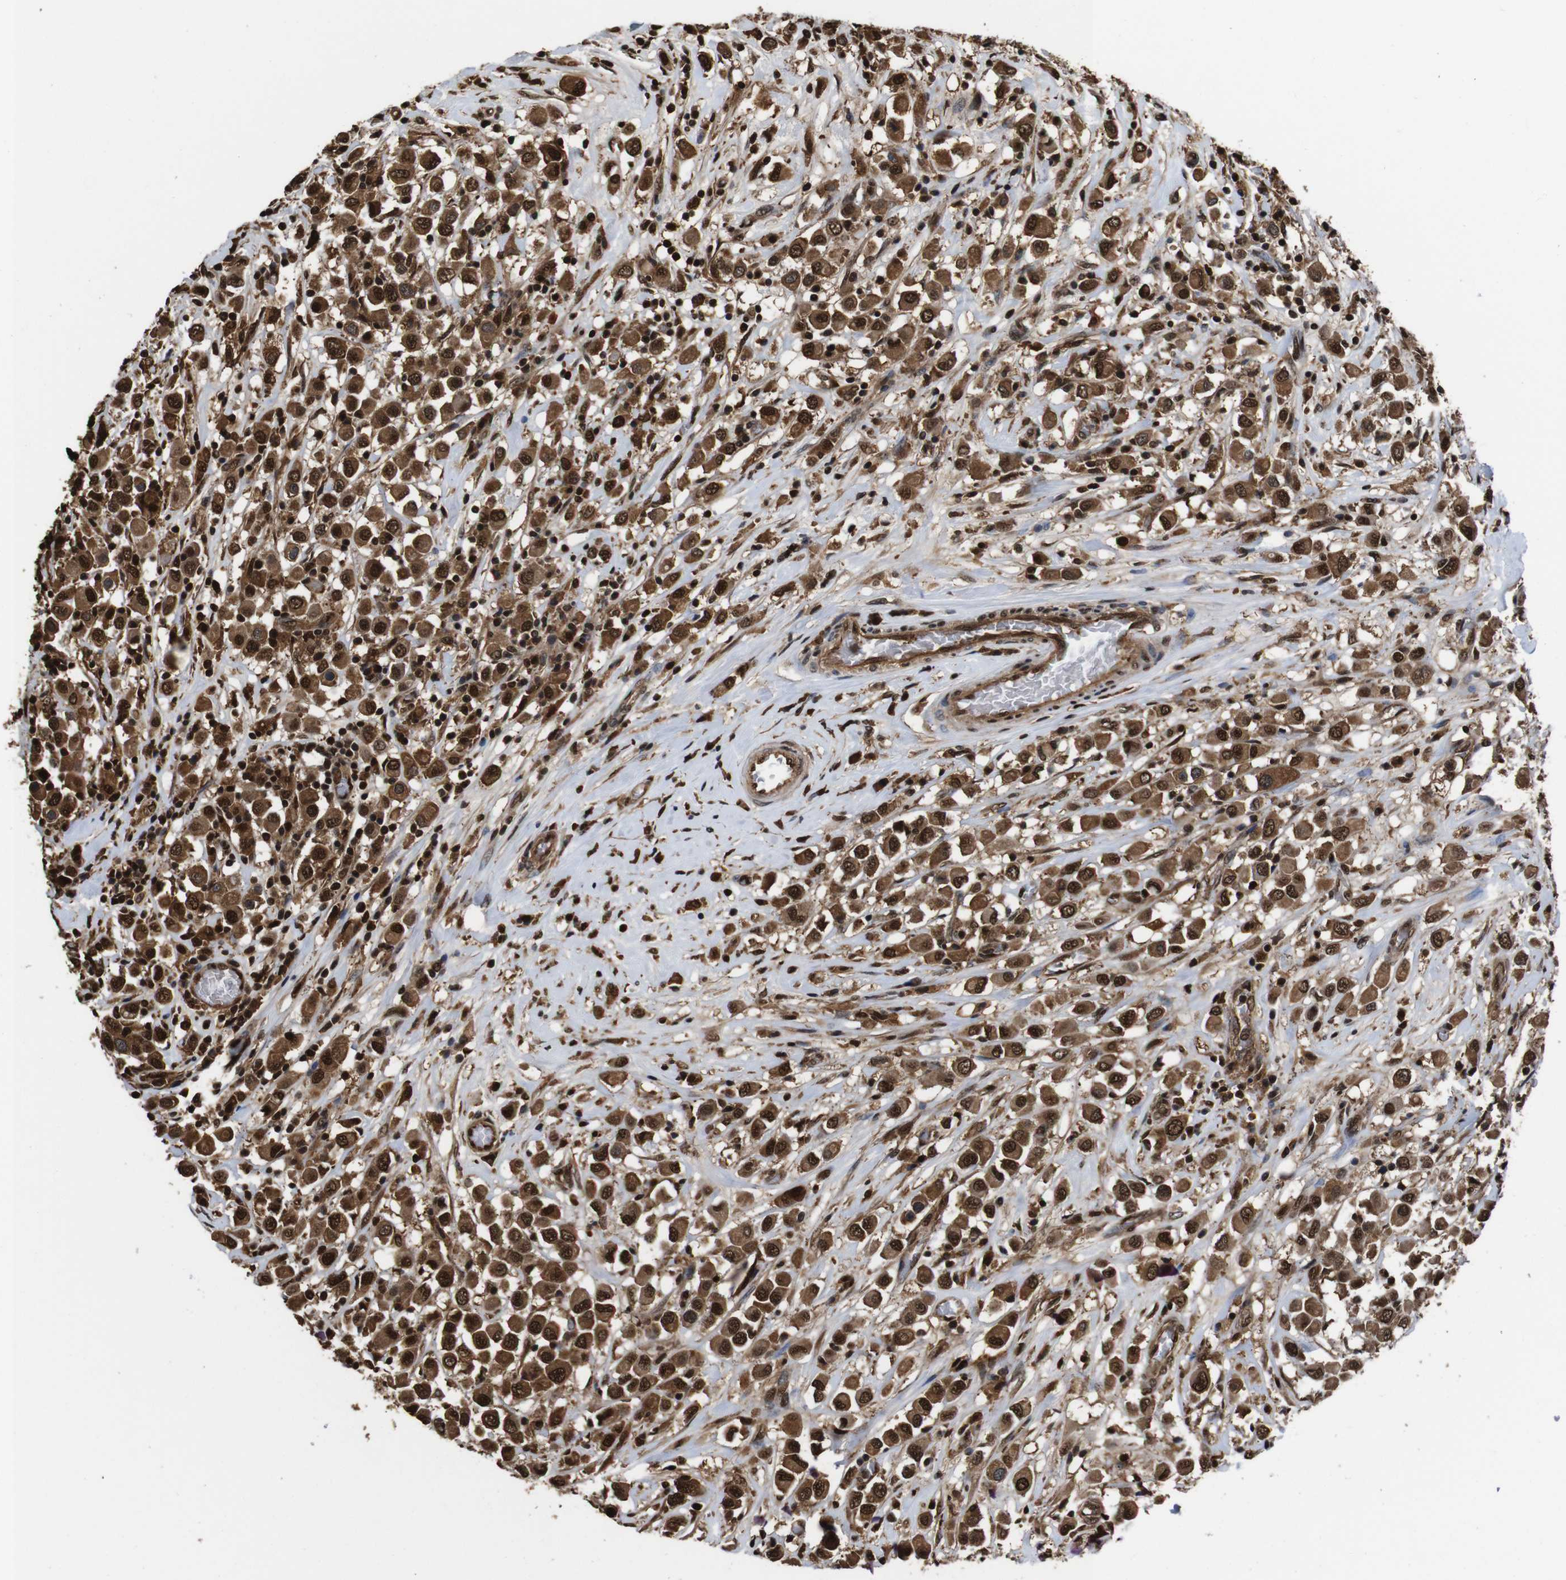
{"staining": {"intensity": "moderate", "quantity": ">75%", "location": "cytoplasmic/membranous,nuclear"}, "tissue": "breast cancer", "cell_type": "Tumor cells", "image_type": "cancer", "snomed": [{"axis": "morphology", "description": "Duct carcinoma"}, {"axis": "topography", "description": "Breast"}], "caption": "A photomicrograph showing moderate cytoplasmic/membranous and nuclear staining in about >75% of tumor cells in infiltrating ductal carcinoma (breast), as visualized by brown immunohistochemical staining.", "gene": "VCP", "patient": {"sex": "female", "age": 61}}